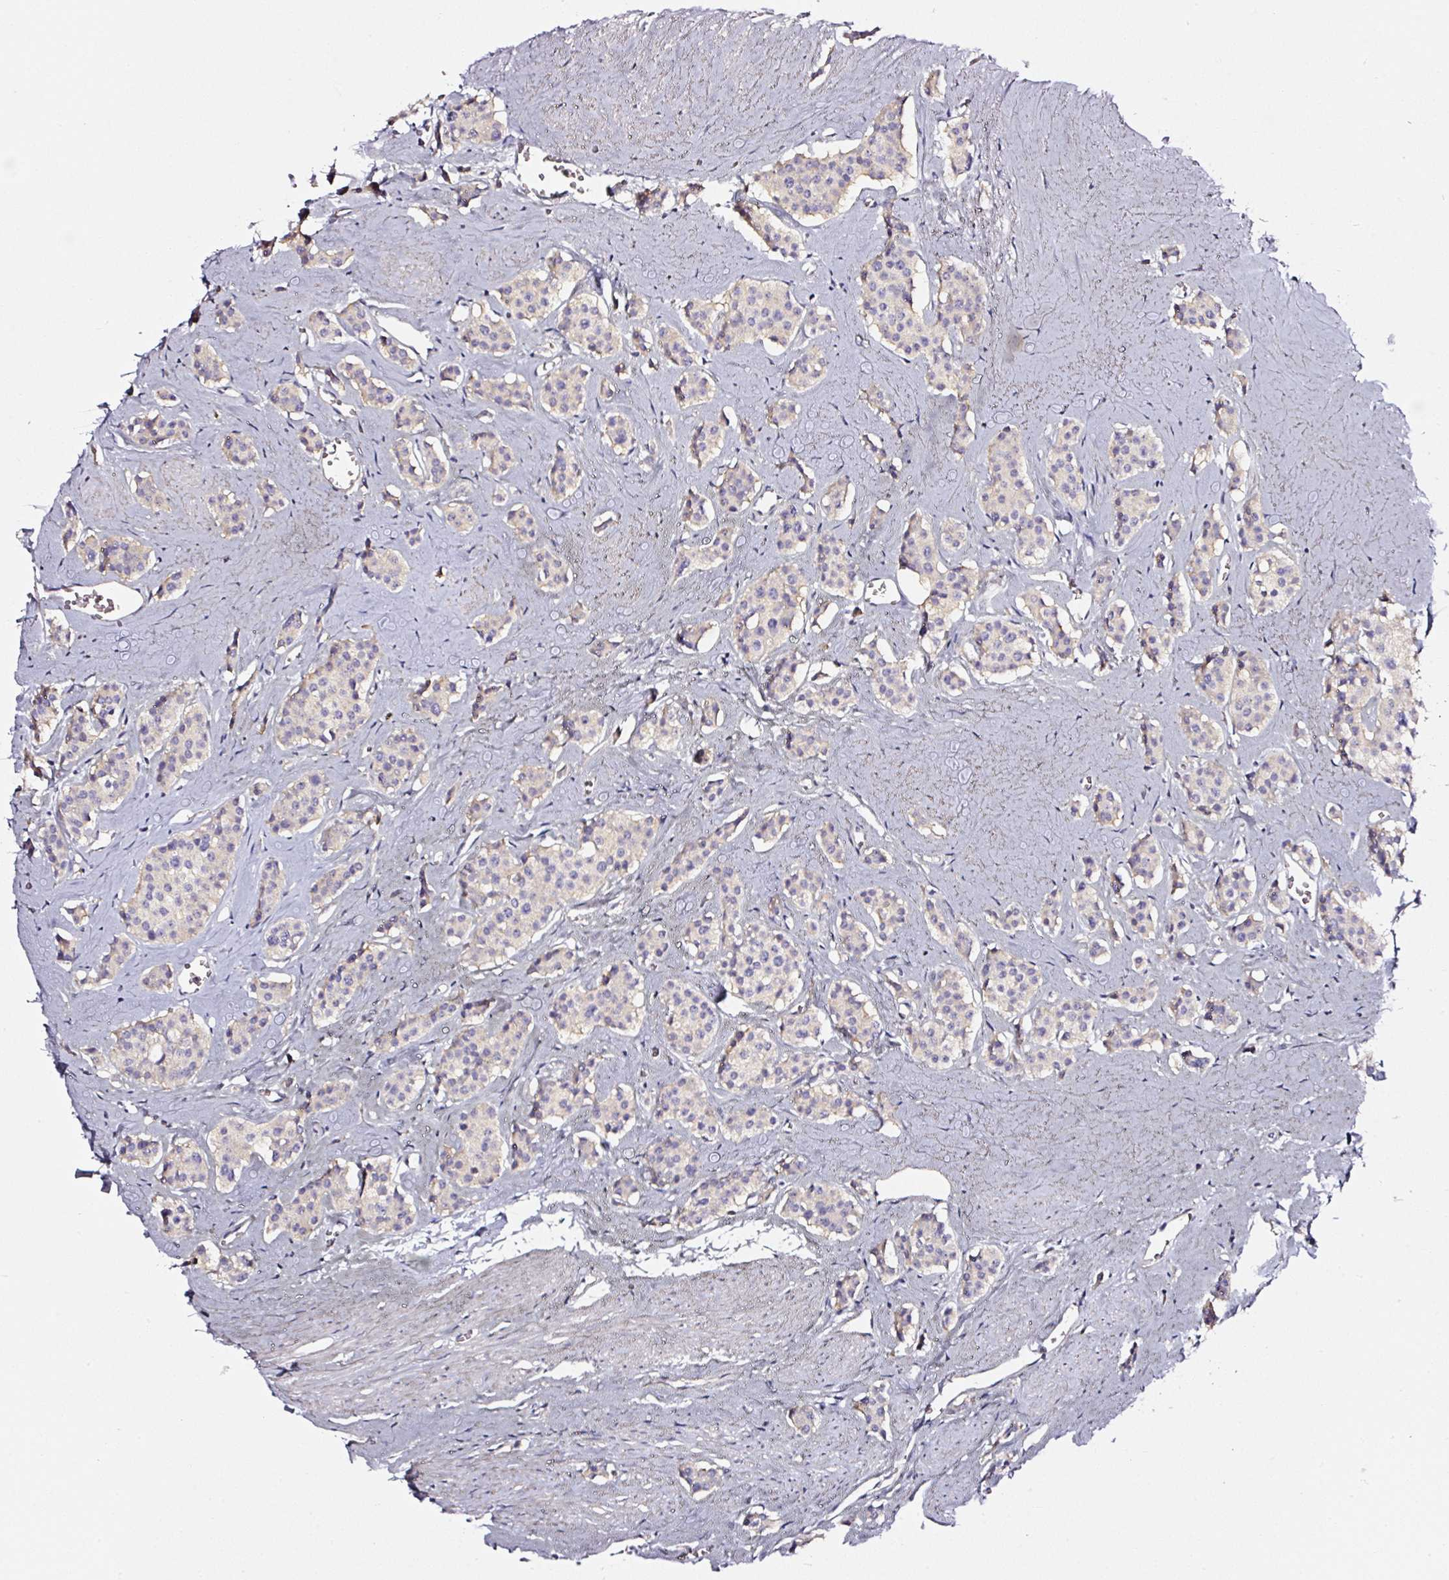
{"staining": {"intensity": "weak", "quantity": "<25%", "location": "cytoplasmic/membranous"}, "tissue": "carcinoid", "cell_type": "Tumor cells", "image_type": "cancer", "snomed": [{"axis": "morphology", "description": "Carcinoid, malignant, NOS"}, {"axis": "topography", "description": "Small intestine"}], "caption": "Carcinoid was stained to show a protein in brown. There is no significant expression in tumor cells.", "gene": "CD47", "patient": {"sex": "male", "age": 60}}